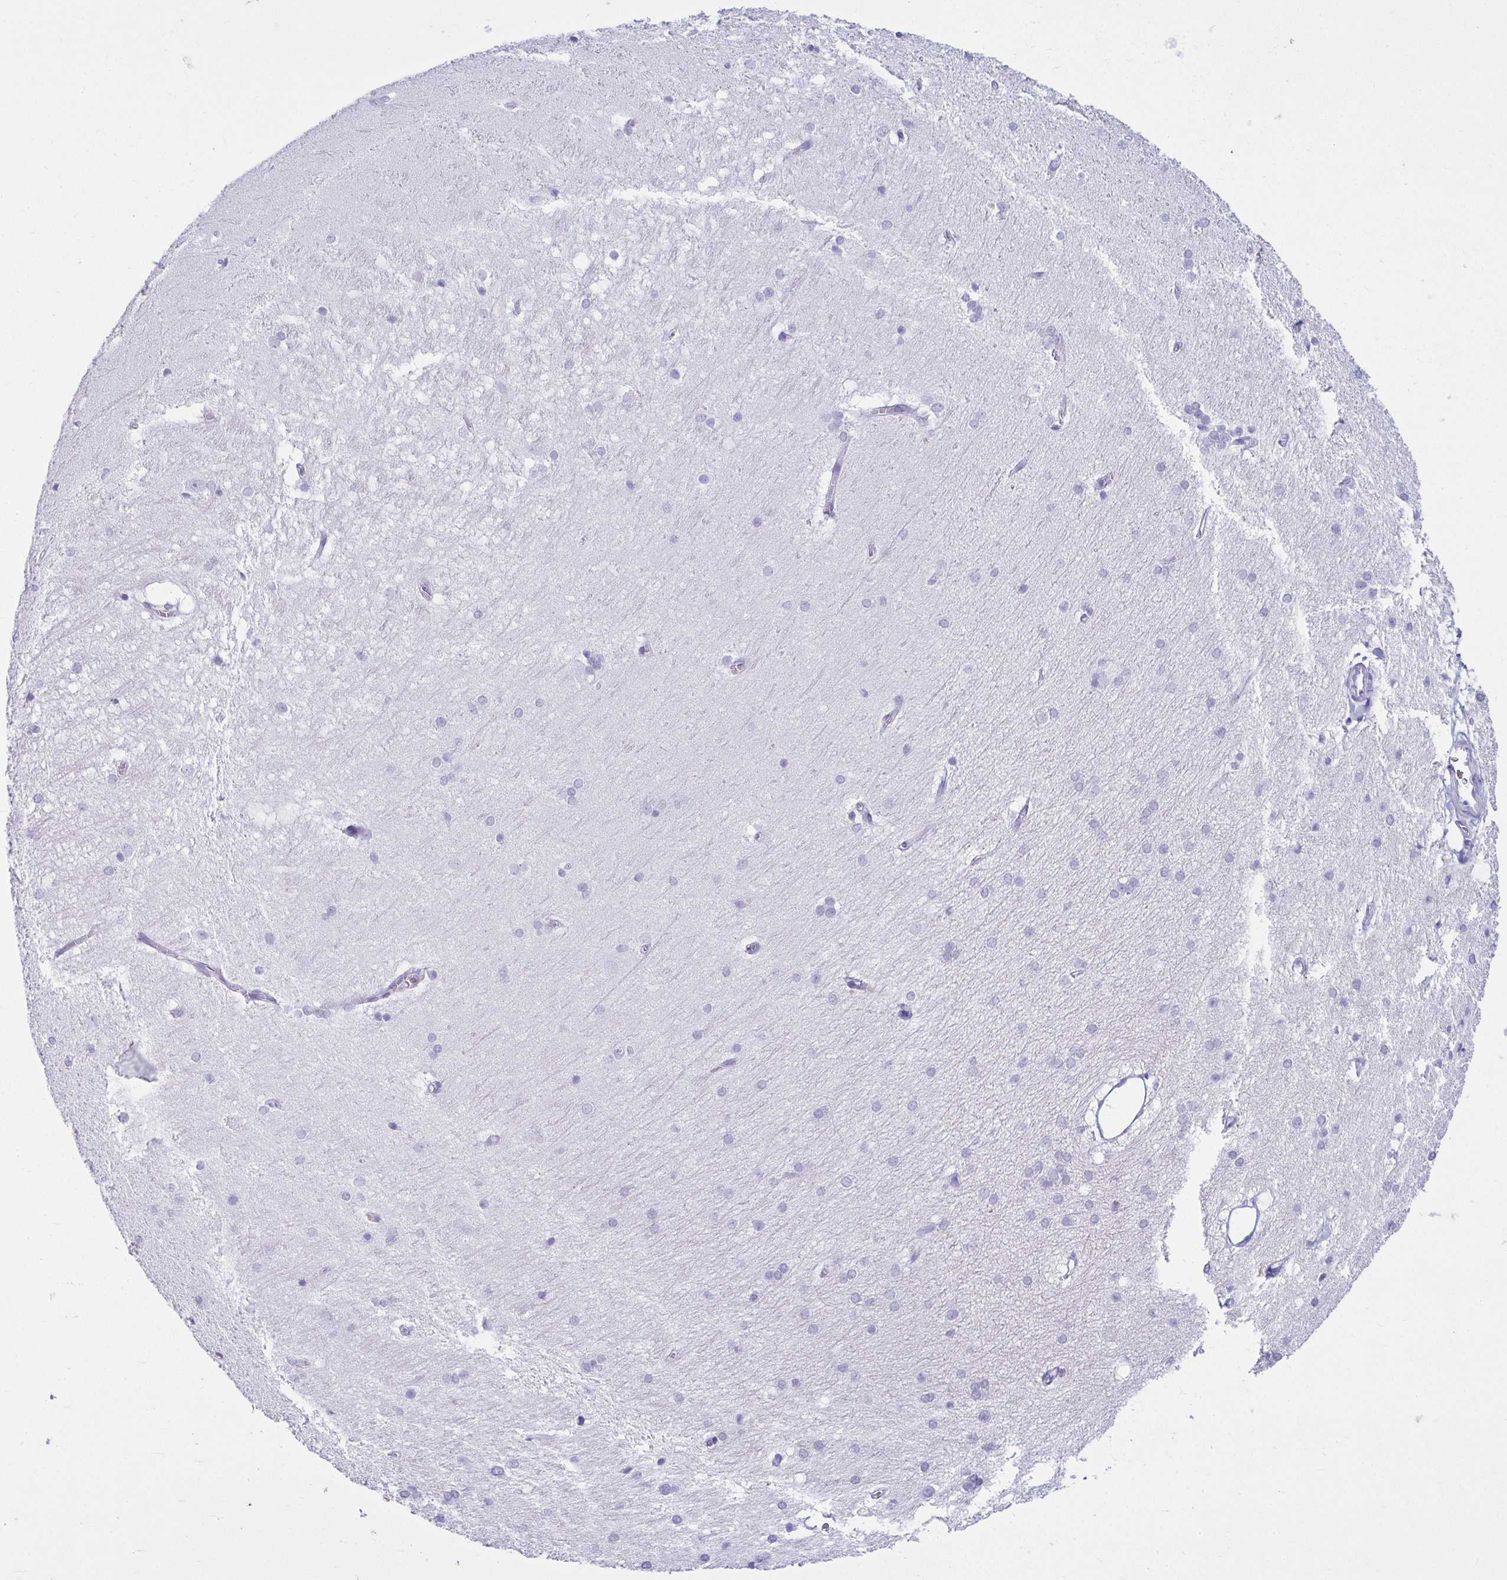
{"staining": {"intensity": "negative", "quantity": "none", "location": "none"}, "tissue": "hippocampus", "cell_type": "Glial cells", "image_type": "normal", "snomed": [{"axis": "morphology", "description": "Normal tissue, NOS"}, {"axis": "topography", "description": "Cerebral cortex"}, {"axis": "topography", "description": "Hippocampus"}], "caption": "This is a micrograph of immunohistochemistry (IHC) staining of benign hippocampus, which shows no positivity in glial cells.", "gene": "CLGN", "patient": {"sex": "female", "age": 19}}